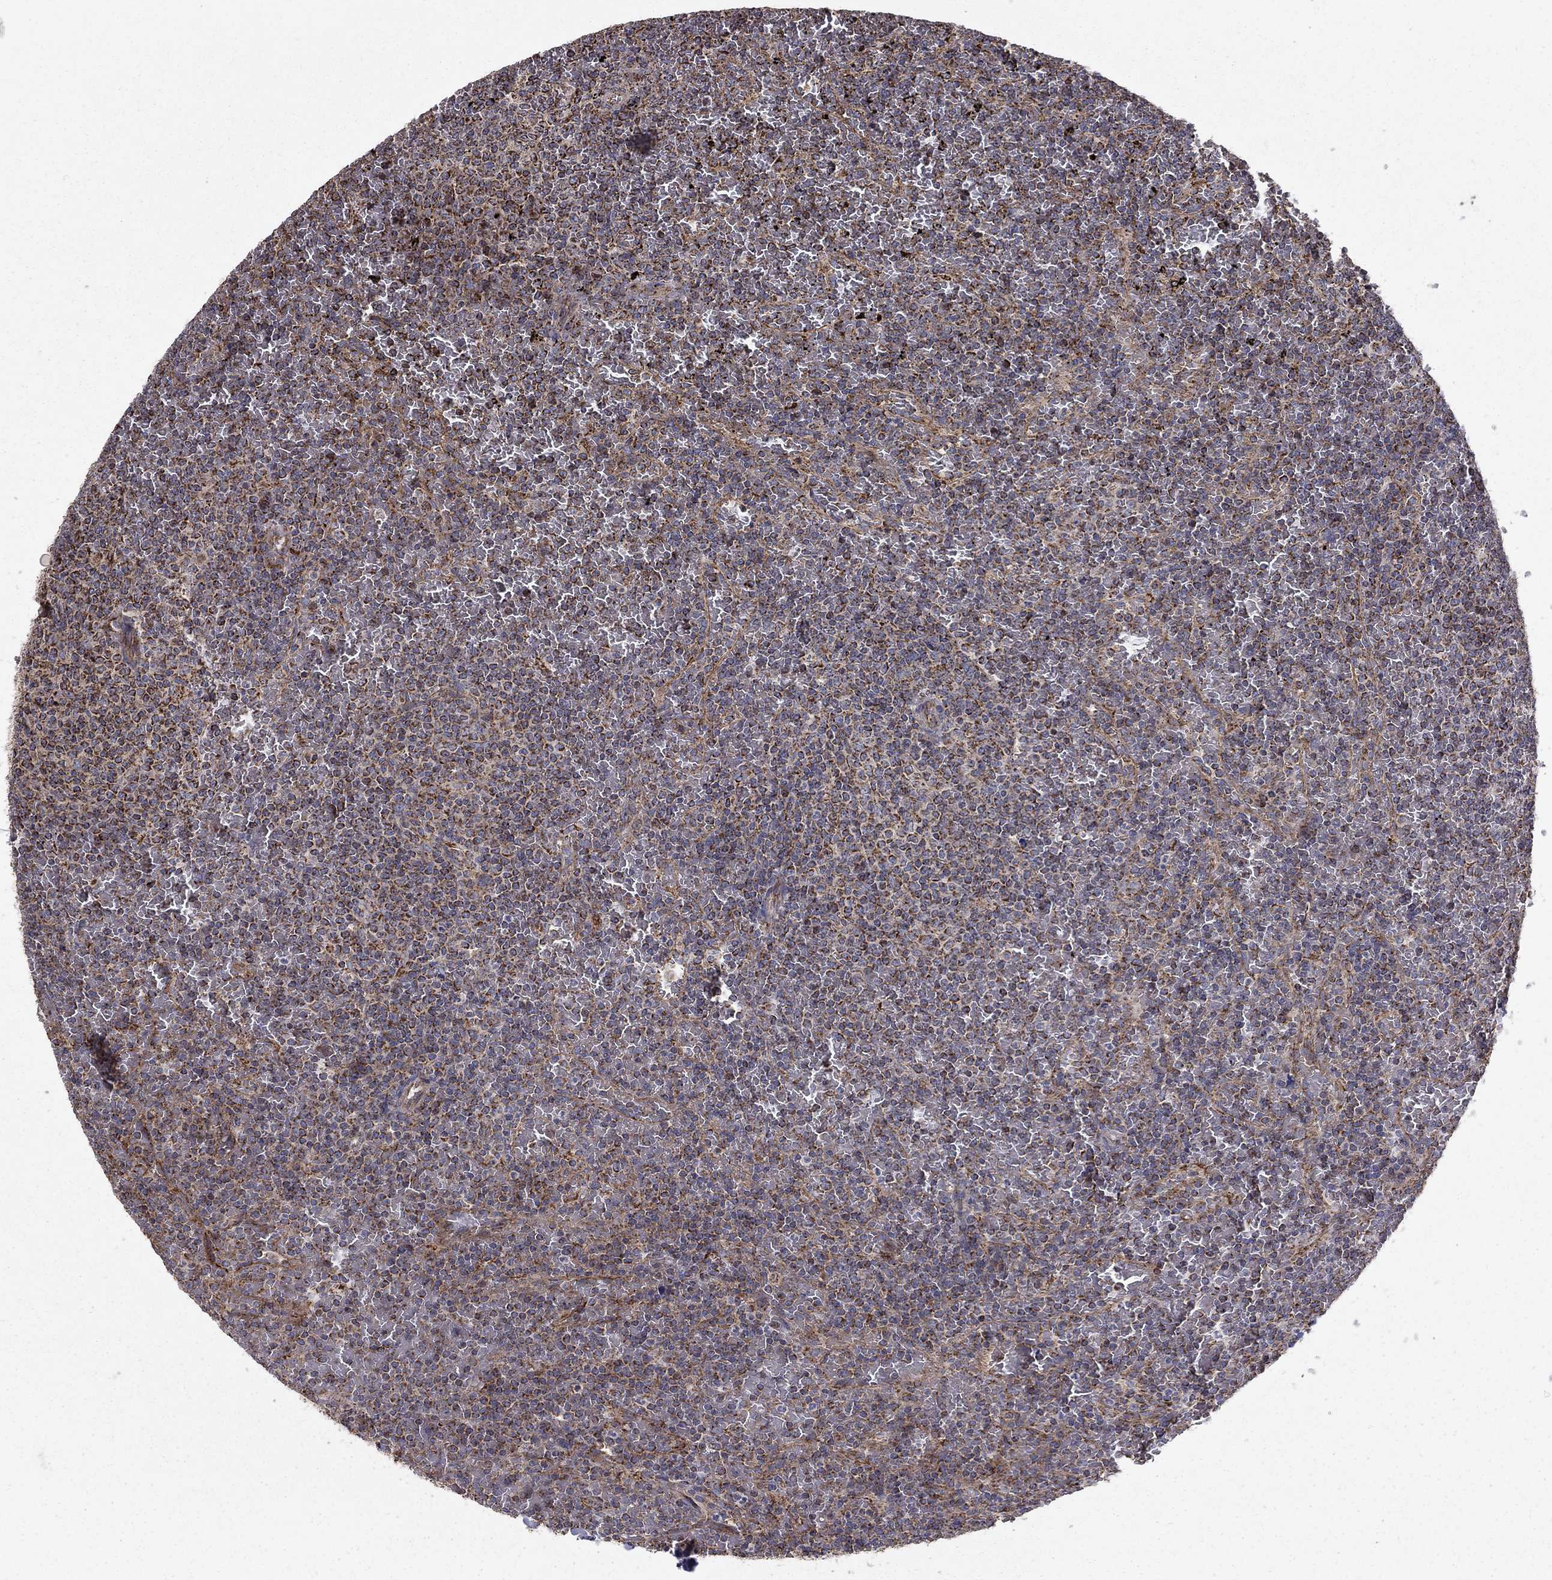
{"staining": {"intensity": "moderate", "quantity": "25%-75%", "location": "cytoplasmic/membranous"}, "tissue": "lymphoma", "cell_type": "Tumor cells", "image_type": "cancer", "snomed": [{"axis": "morphology", "description": "Malignant lymphoma, non-Hodgkin's type, Low grade"}, {"axis": "topography", "description": "Spleen"}], "caption": "This is an image of immunohistochemistry staining of low-grade malignant lymphoma, non-Hodgkin's type, which shows moderate expression in the cytoplasmic/membranous of tumor cells.", "gene": "NDUFS8", "patient": {"sex": "female", "age": 77}}